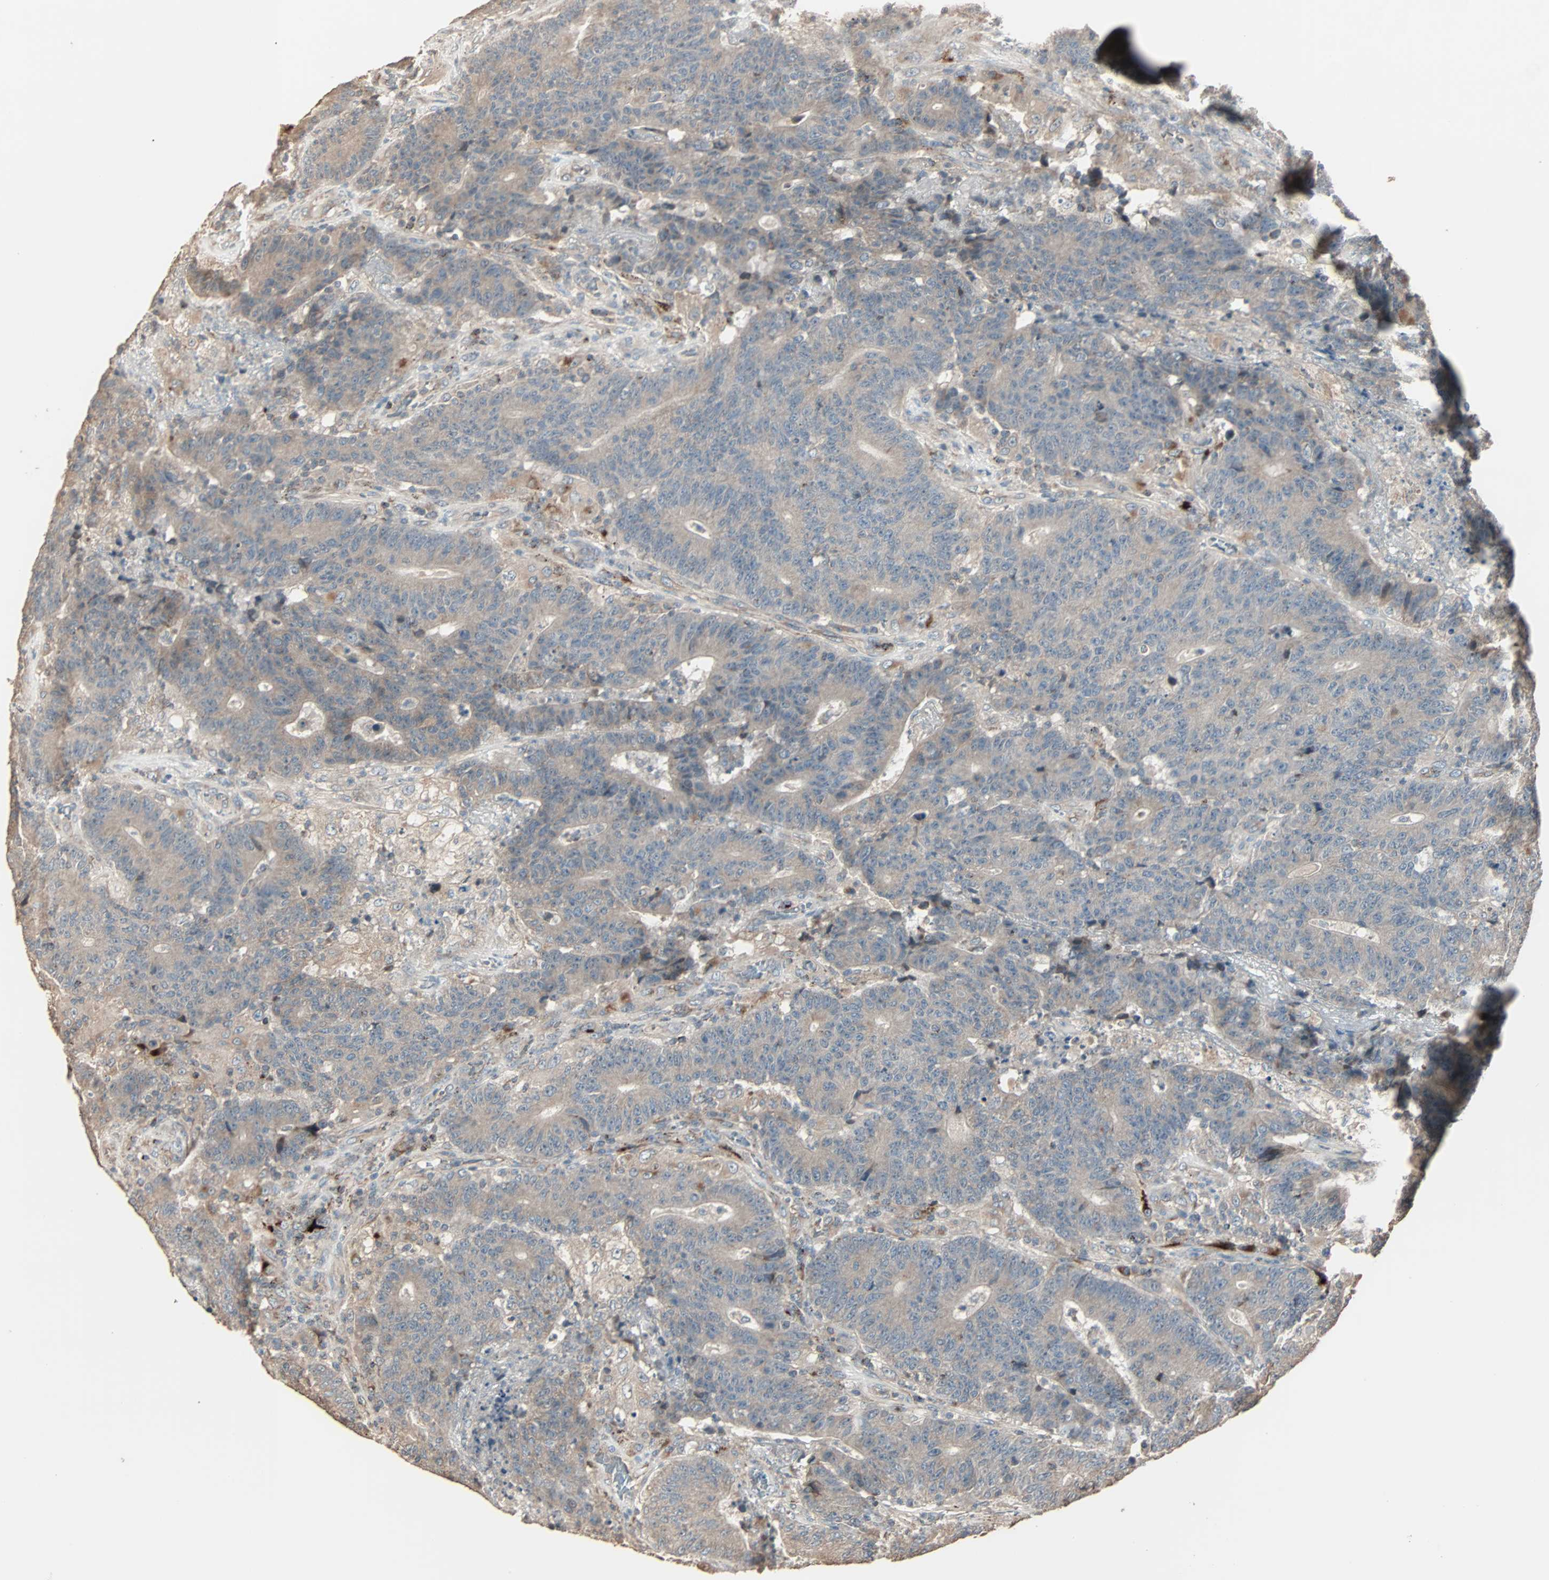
{"staining": {"intensity": "weak", "quantity": ">75%", "location": "cytoplasmic/membranous"}, "tissue": "colorectal cancer", "cell_type": "Tumor cells", "image_type": "cancer", "snomed": [{"axis": "morphology", "description": "Normal tissue, NOS"}, {"axis": "morphology", "description": "Adenocarcinoma, NOS"}, {"axis": "topography", "description": "Colon"}], "caption": "An IHC image of tumor tissue is shown. Protein staining in brown labels weak cytoplasmic/membranous positivity in colorectal adenocarcinoma within tumor cells.", "gene": "CALCRL", "patient": {"sex": "female", "age": 75}}